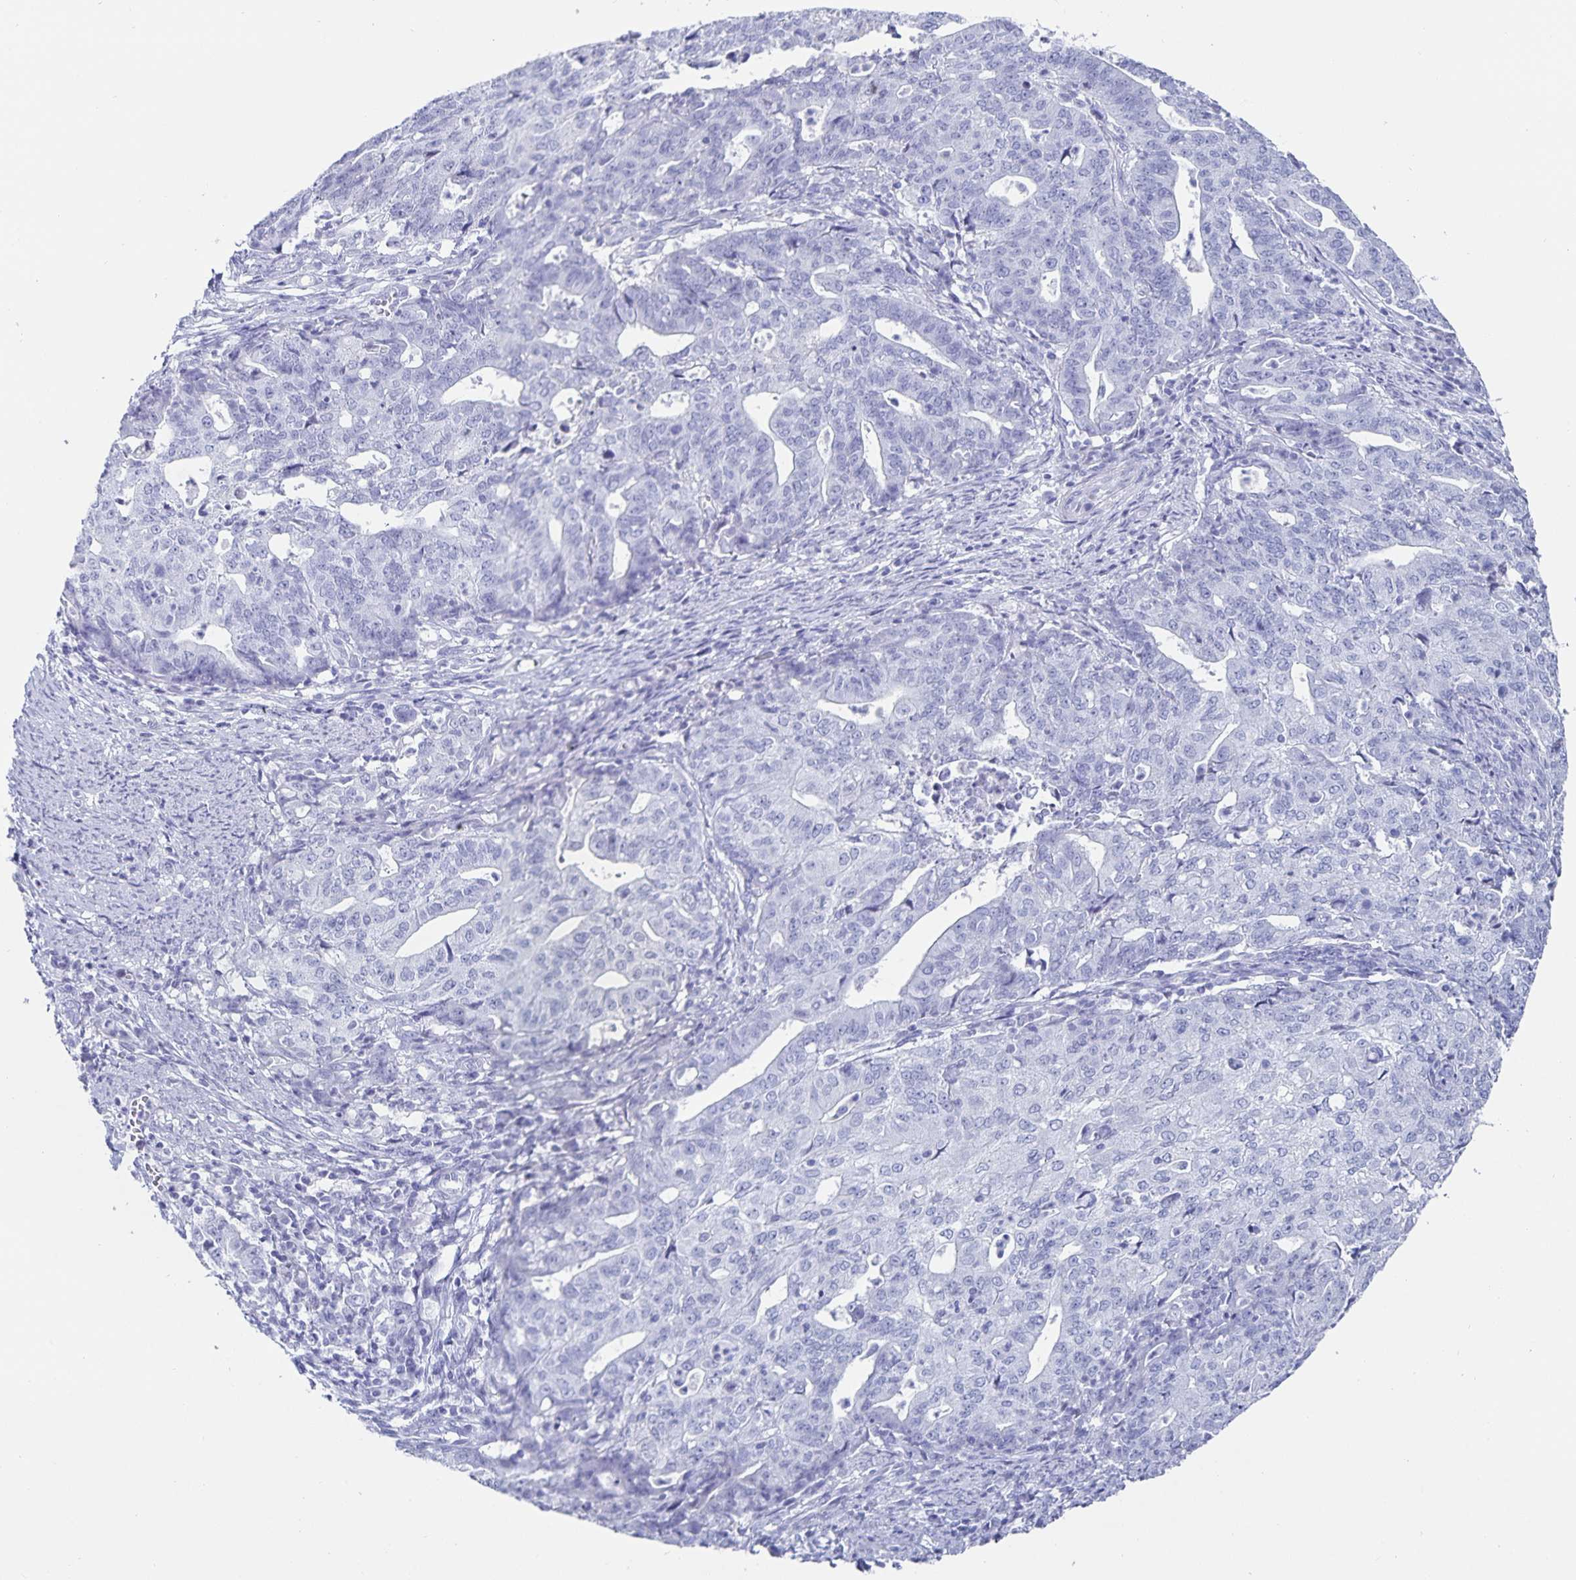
{"staining": {"intensity": "negative", "quantity": "none", "location": "none"}, "tissue": "endometrial cancer", "cell_type": "Tumor cells", "image_type": "cancer", "snomed": [{"axis": "morphology", "description": "Adenocarcinoma, NOS"}, {"axis": "topography", "description": "Endometrium"}], "caption": "DAB (3,3'-diaminobenzidine) immunohistochemical staining of human endometrial cancer (adenocarcinoma) demonstrates no significant positivity in tumor cells.", "gene": "C19orf73", "patient": {"sex": "female", "age": 82}}